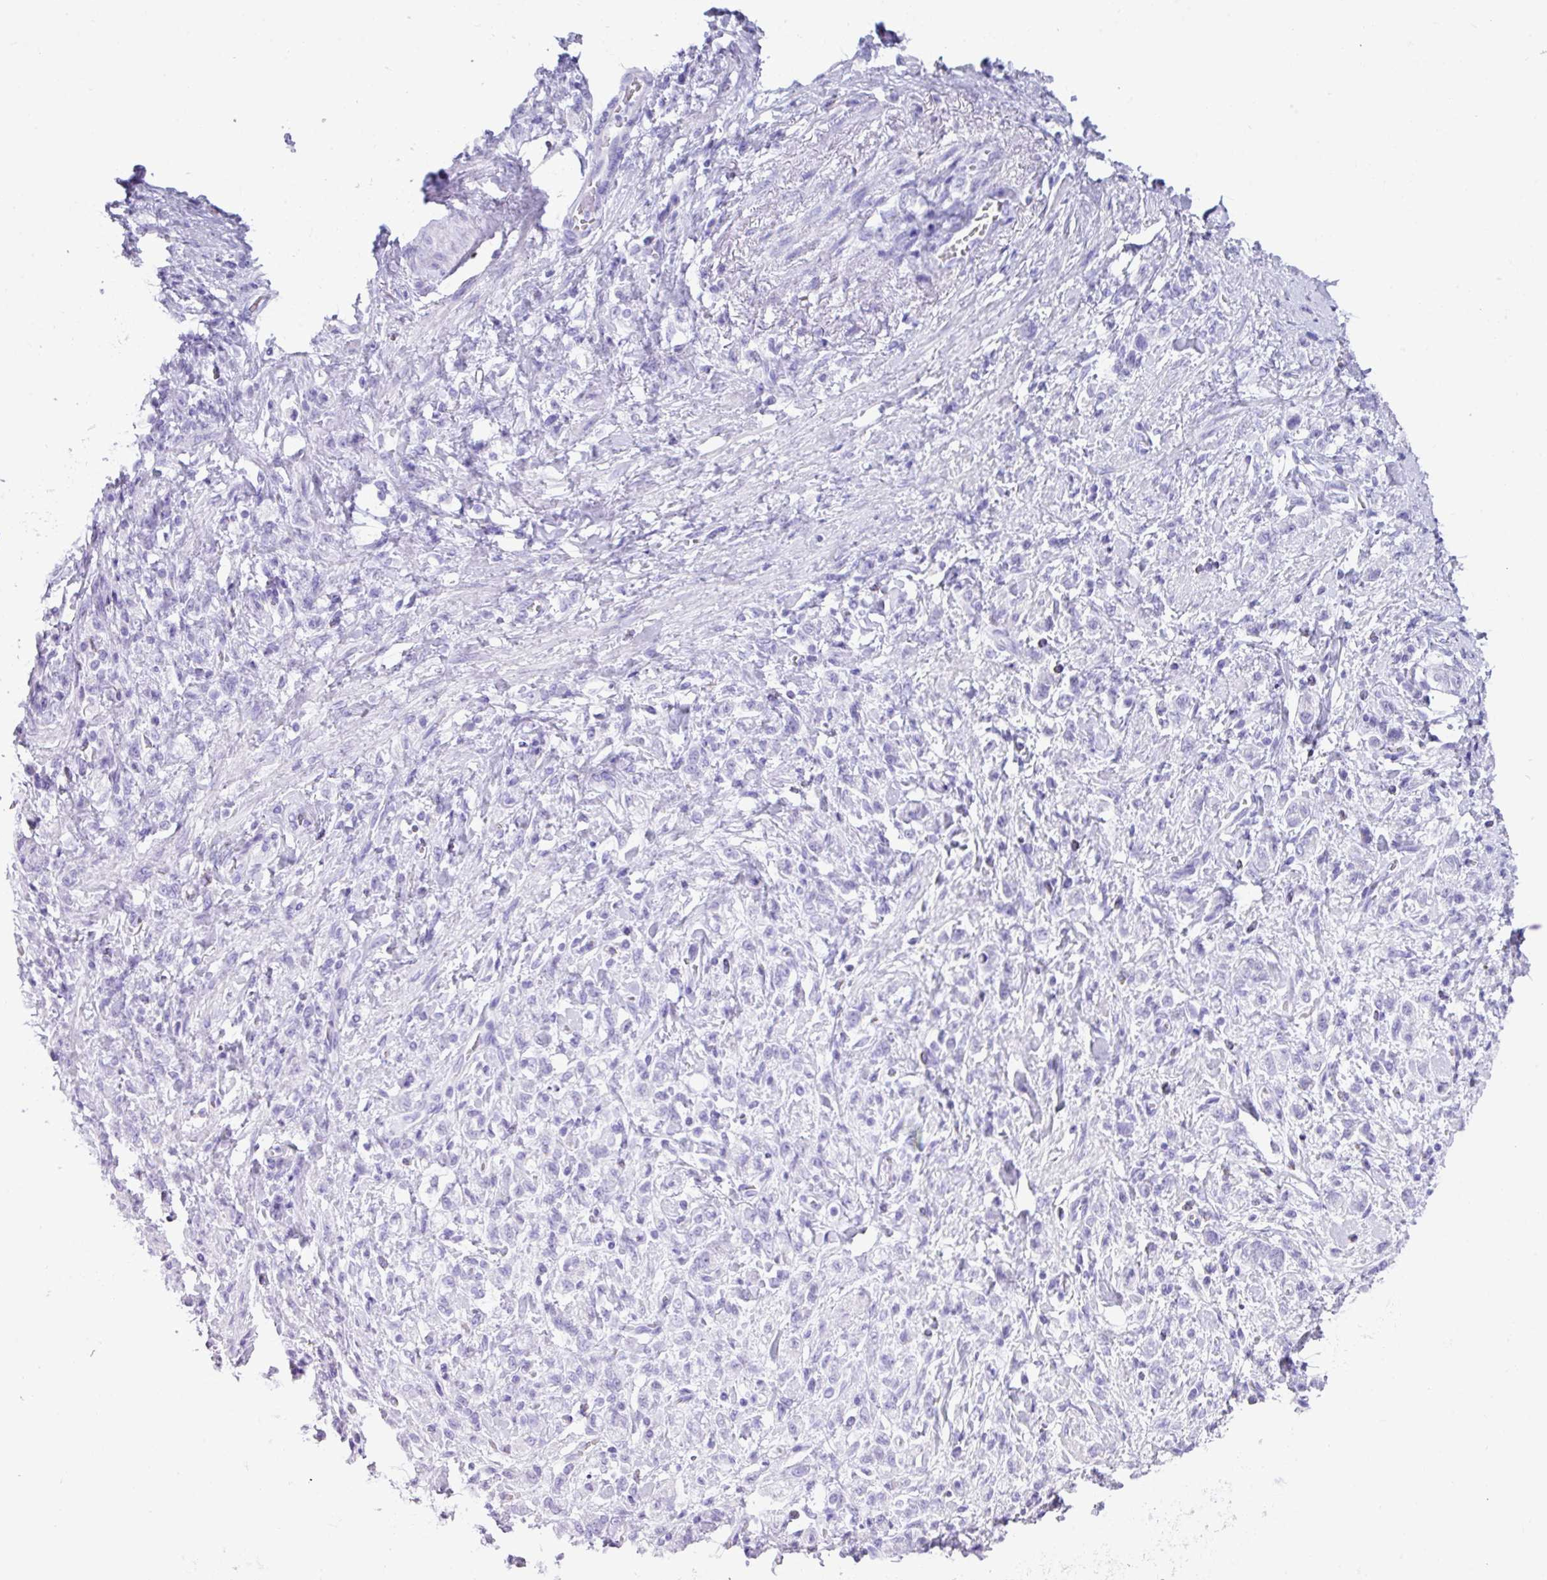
{"staining": {"intensity": "negative", "quantity": "none", "location": "none"}, "tissue": "stomach cancer", "cell_type": "Tumor cells", "image_type": "cancer", "snomed": [{"axis": "morphology", "description": "Adenocarcinoma, NOS"}, {"axis": "topography", "description": "Stomach"}], "caption": "Photomicrograph shows no significant protein positivity in tumor cells of stomach adenocarcinoma.", "gene": "ZNF524", "patient": {"sex": "male", "age": 77}}